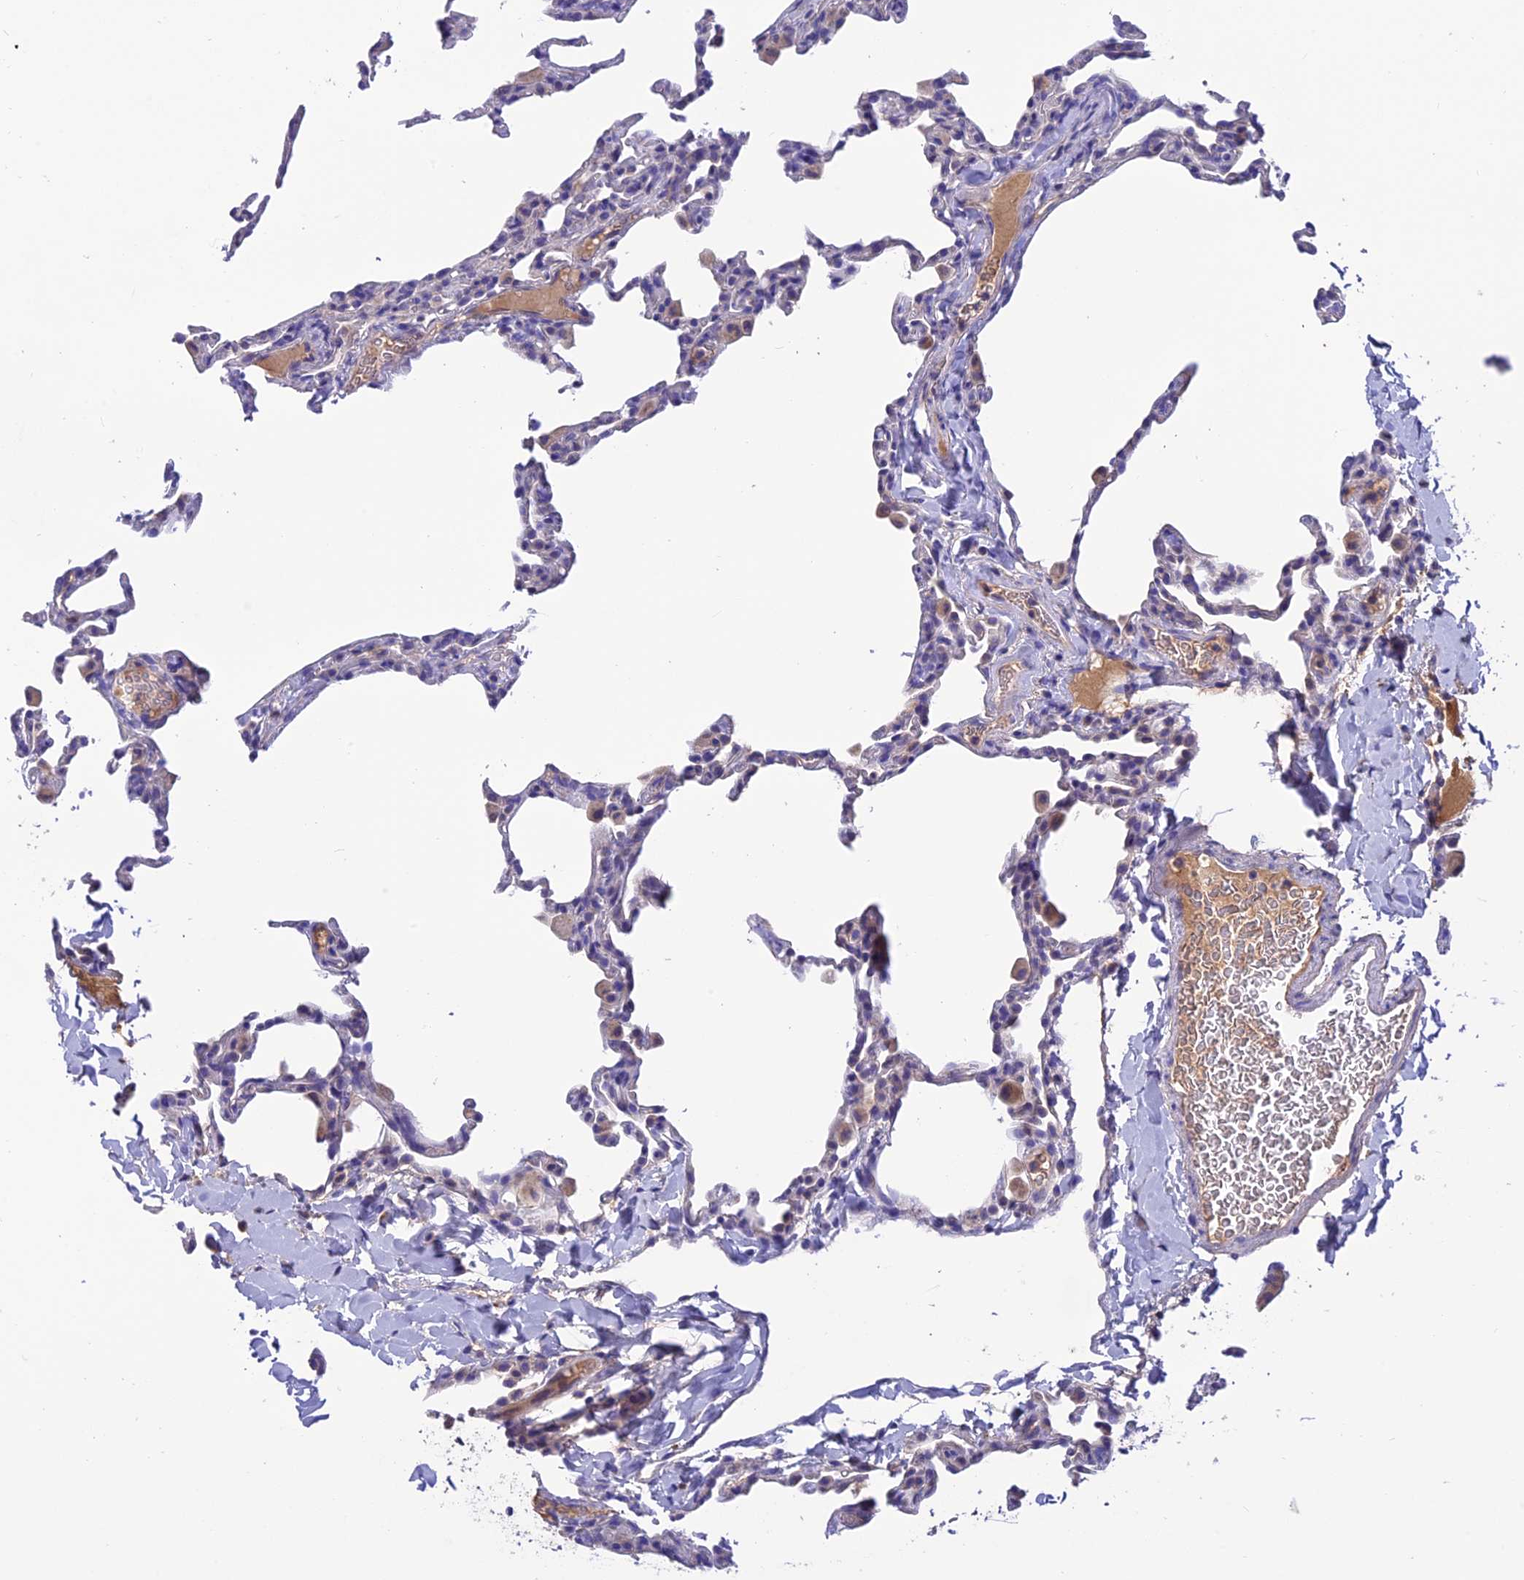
{"staining": {"intensity": "weak", "quantity": "<25%", "location": "cytoplasmic/membranous"}, "tissue": "lung", "cell_type": "Alveolar cells", "image_type": "normal", "snomed": [{"axis": "morphology", "description": "Normal tissue, NOS"}, {"axis": "topography", "description": "Lung"}], "caption": "Human lung stained for a protein using immunohistochemistry (IHC) demonstrates no expression in alveolar cells.", "gene": "PZP", "patient": {"sex": "male", "age": 20}}